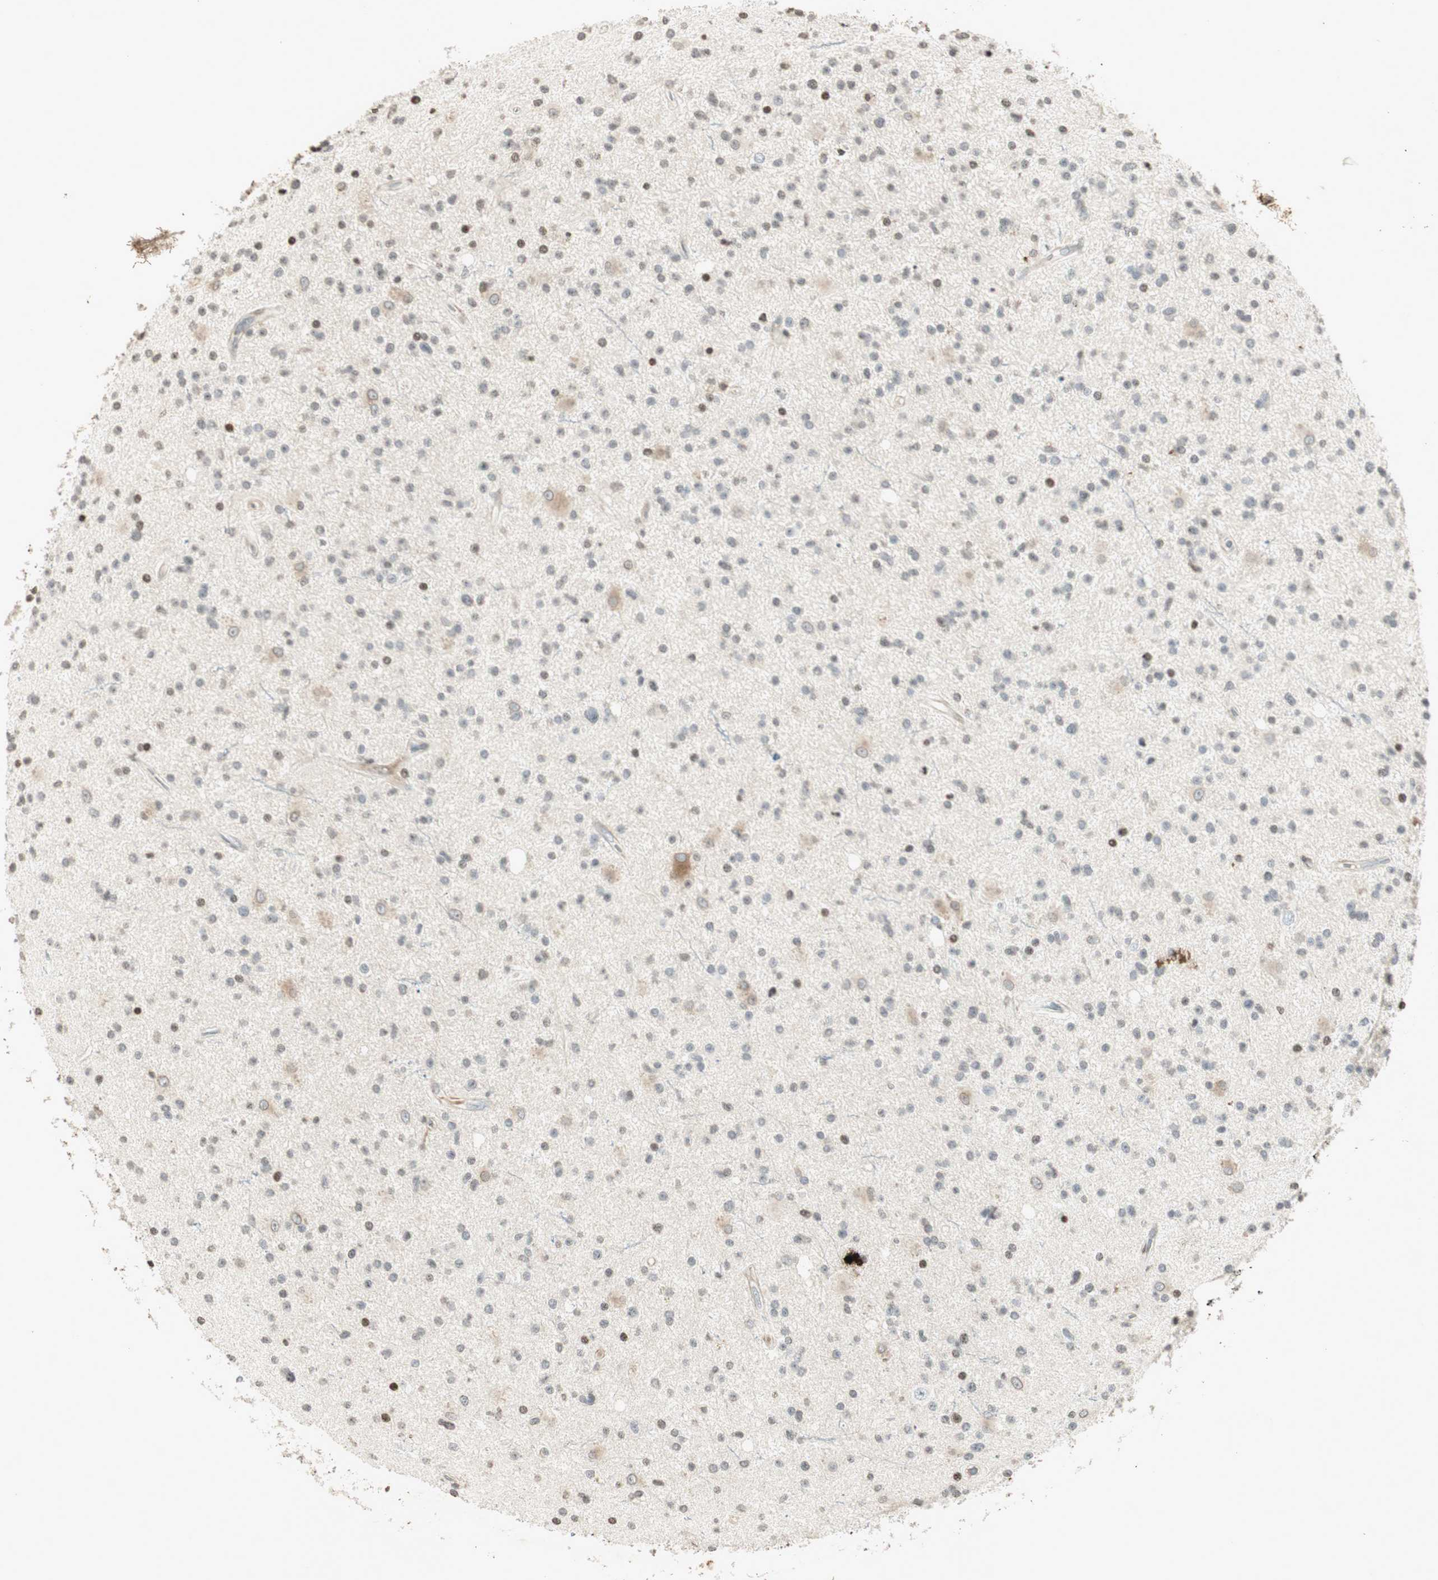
{"staining": {"intensity": "weak", "quantity": "25%-75%", "location": "nuclear"}, "tissue": "glioma", "cell_type": "Tumor cells", "image_type": "cancer", "snomed": [{"axis": "morphology", "description": "Glioma, malignant, High grade"}, {"axis": "topography", "description": "Brain"}], "caption": "Glioma tissue displays weak nuclear positivity in approximately 25%-75% of tumor cells", "gene": "PRKG1", "patient": {"sex": "male", "age": 33}}